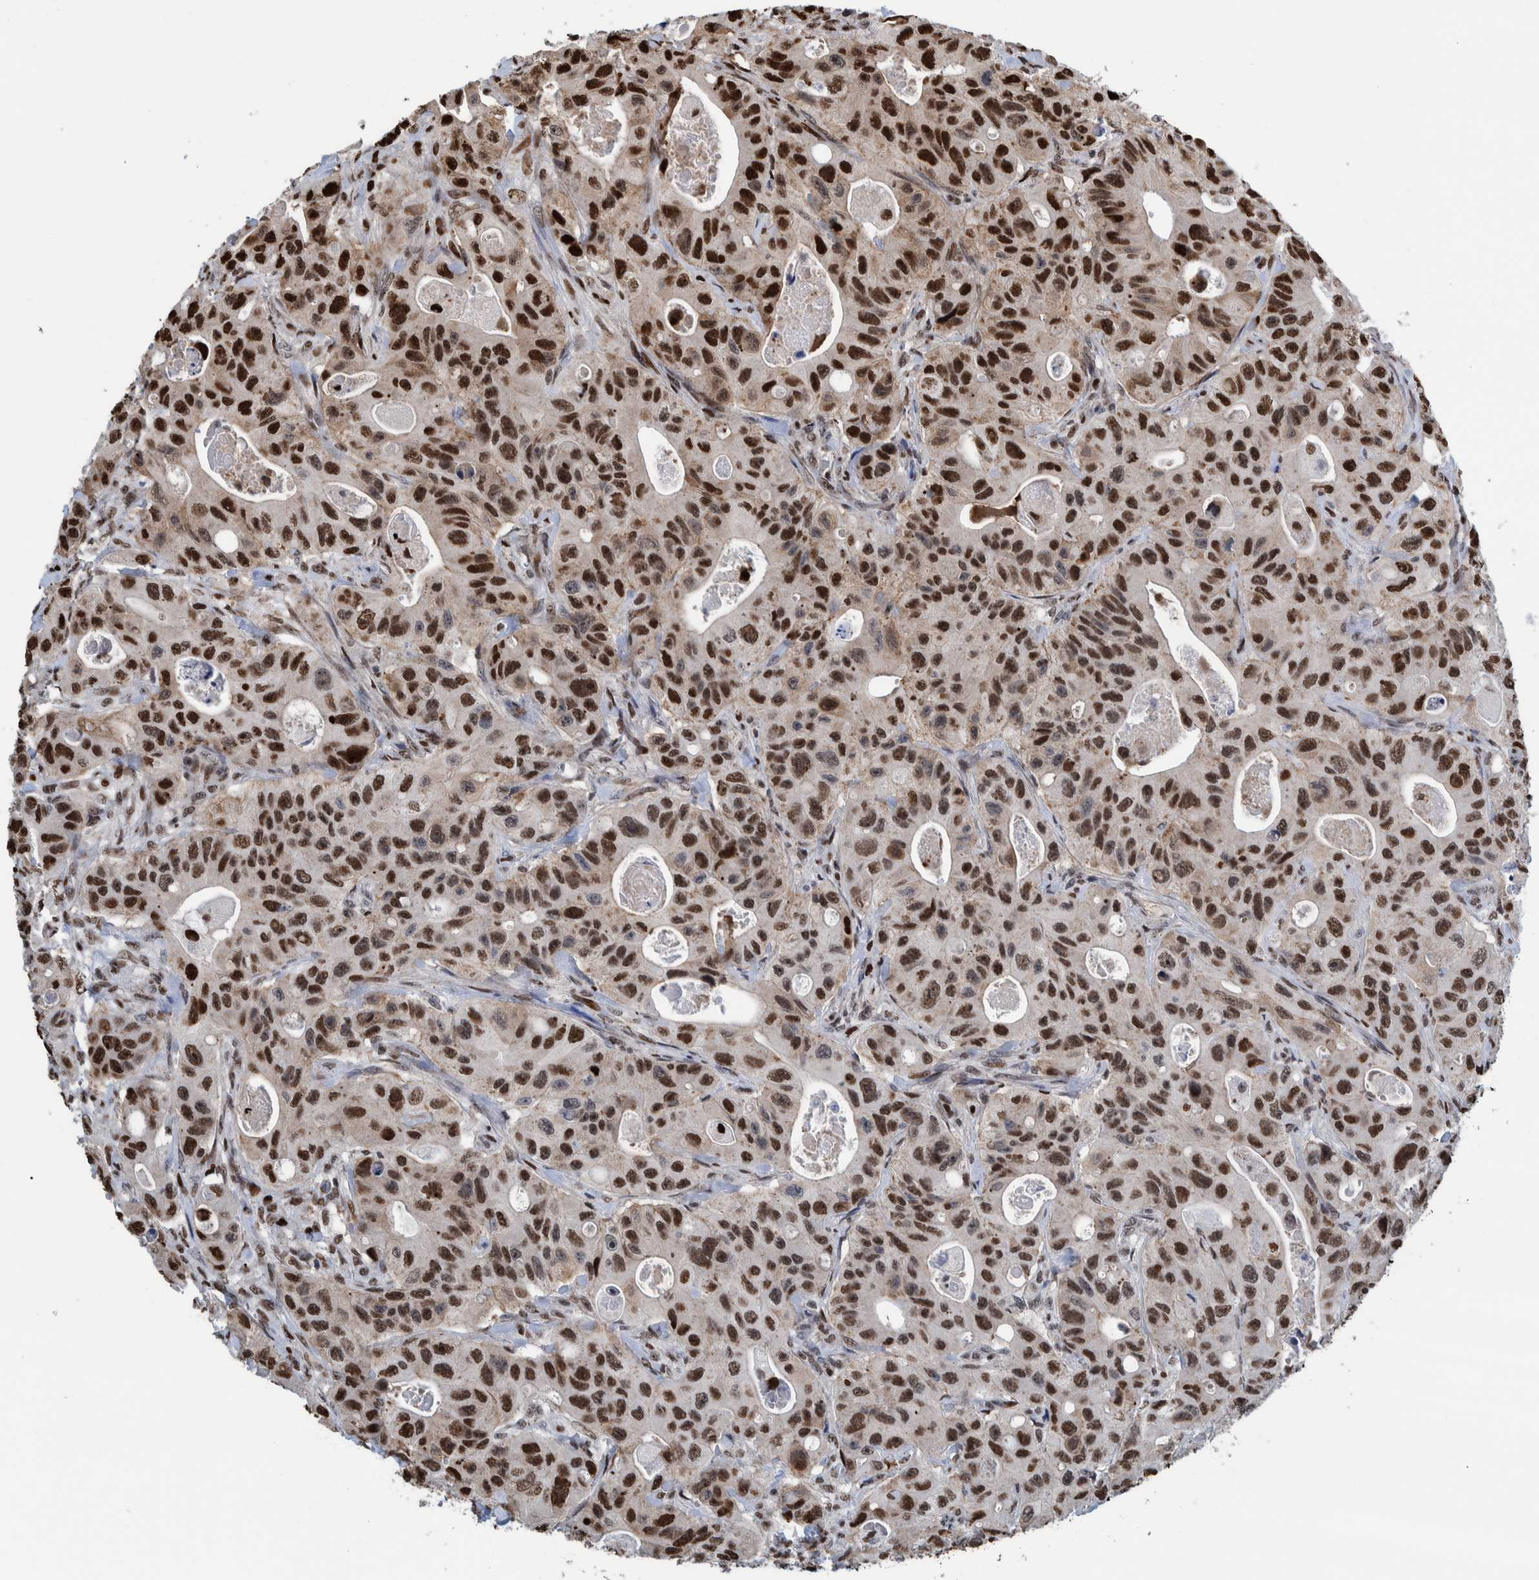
{"staining": {"intensity": "strong", "quantity": ">75%", "location": "nuclear"}, "tissue": "colorectal cancer", "cell_type": "Tumor cells", "image_type": "cancer", "snomed": [{"axis": "morphology", "description": "Adenocarcinoma, NOS"}, {"axis": "topography", "description": "Colon"}], "caption": "About >75% of tumor cells in human adenocarcinoma (colorectal) demonstrate strong nuclear protein positivity as visualized by brown immunohistochemical staining.", "gene": "HEATR9", "patient": {"sex": "female", "age": 46}}